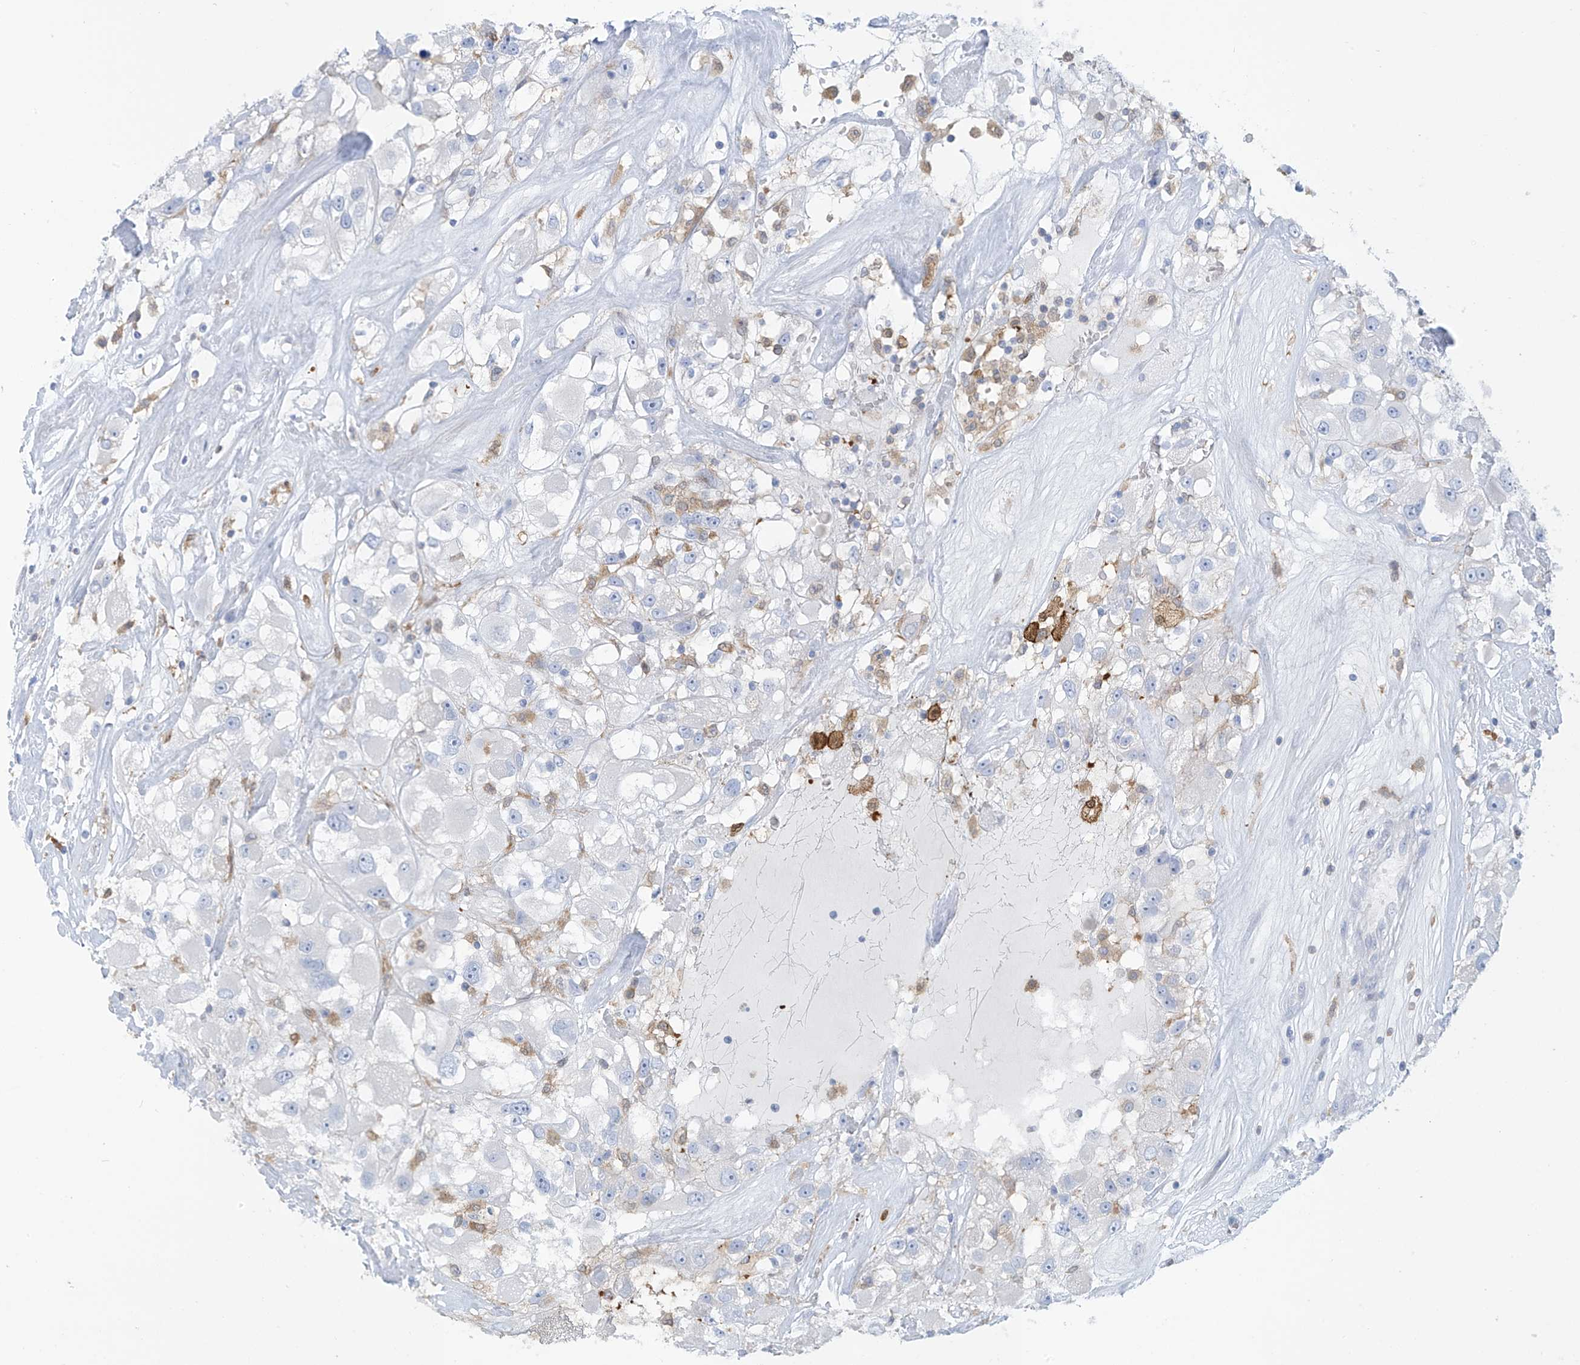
{"staining": {"intensity": "moderate", "quantity": "<25%", "location": "cytoplasmic/membranous"}, "tissue": "renal cancer", "cell_type": "Tumor cells", "image_type": "cancer", "snomed": [{"axis": "morphology", "description": "Adenocarcinoma, NOS"}, {"axis": "topography", "description": "Kidney"}], "caption": "Human renal cancer stained with a protein marker shows moderate staining in tumor cells.", "gene": "TRMT2B", "patient": {"sex": "female", "age": 52}}